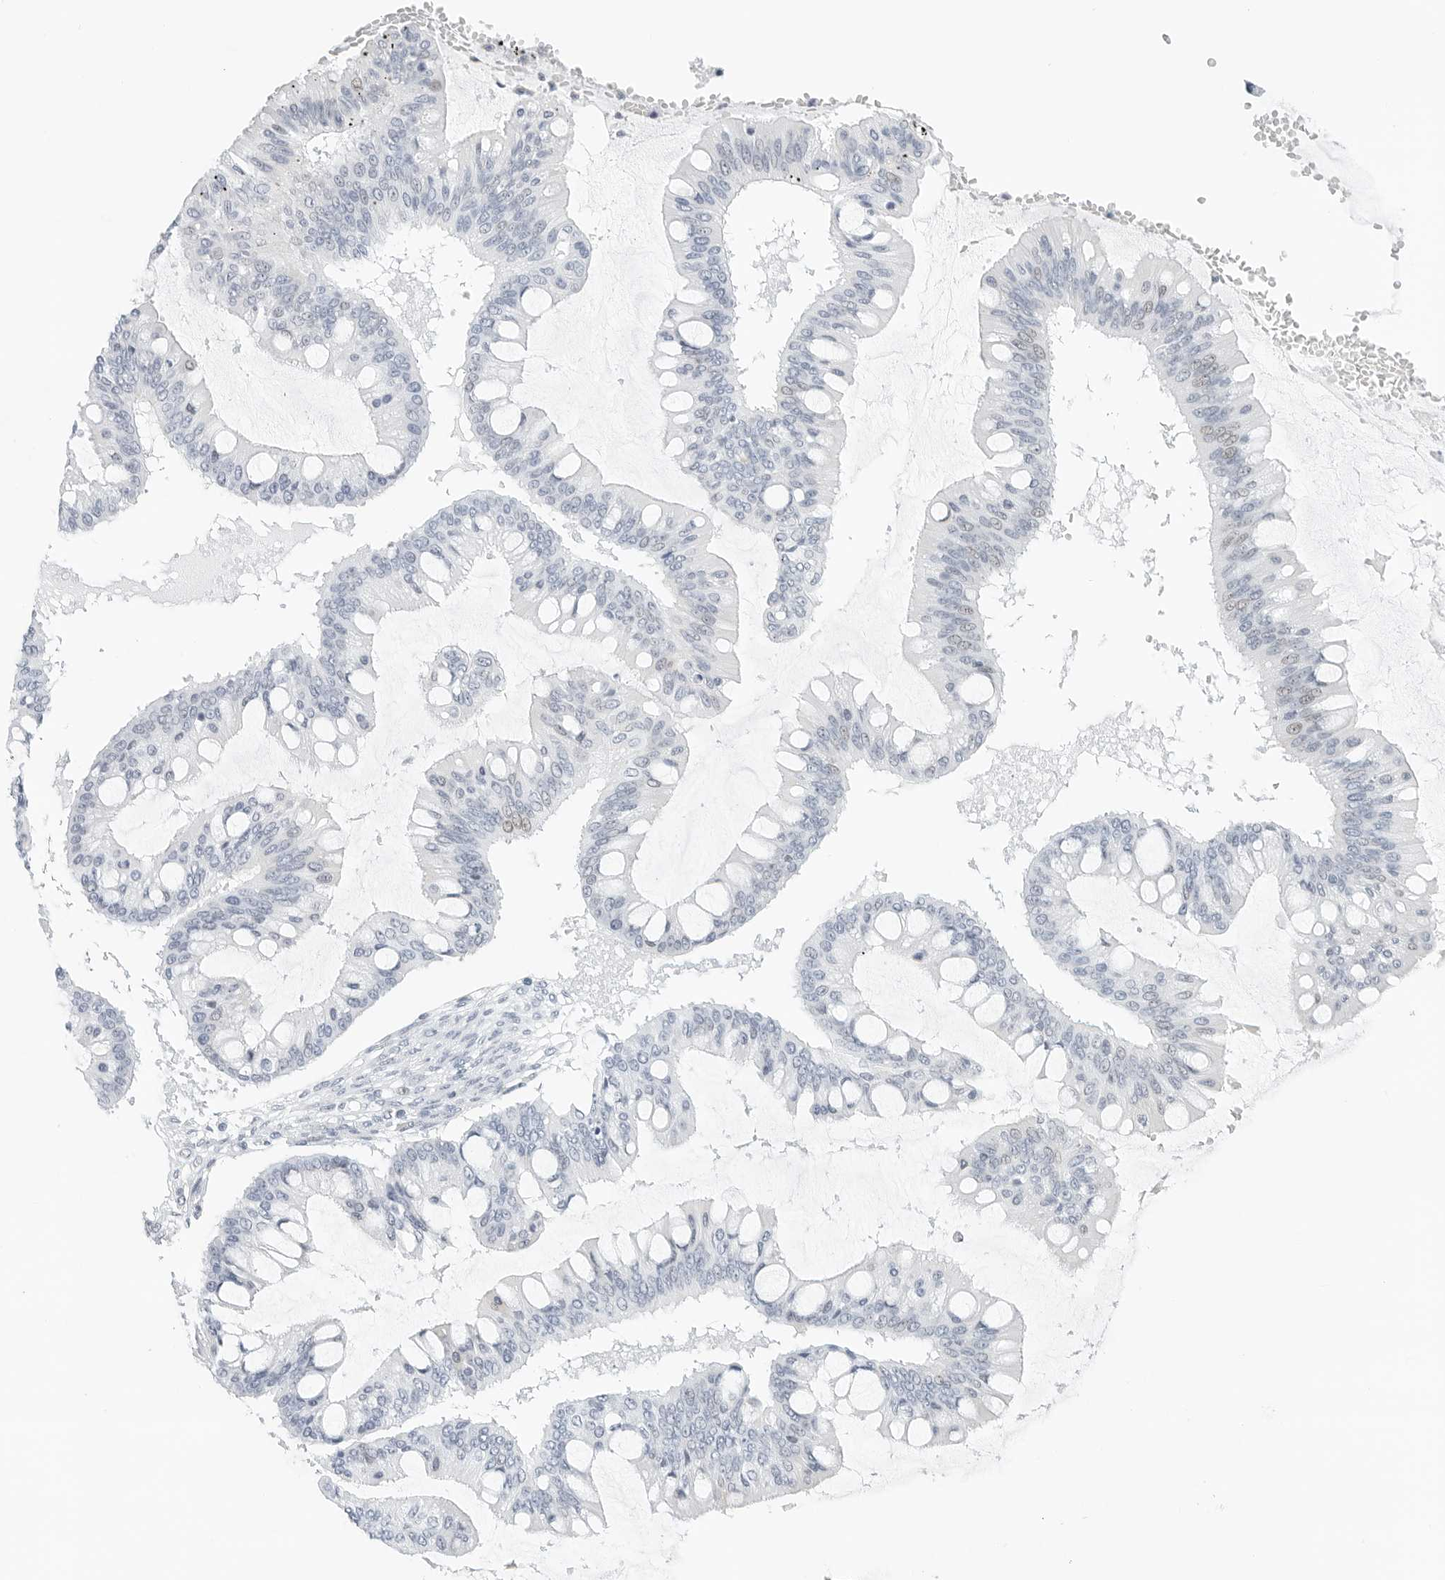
{"staining": {"intensity": "negative", "quantity": "none", "location": "none"}, "tissue": "ovarian cancer", "cell_type": "Tumor cells", "image_type": "cancer", "snomed": [{"axis": "morphology", "description": "Cystadenocarcinoma, mucinous, NOS"}, {"axis": "topography", "description": "Ovary"}], "caption": "High power microscopy photomicrograph of an immunohistochemistry (IHC) histopathology image of ovarian mucinous cystadenocarcinoma, revealing no significant positivity in tumor cells. The staining was performed using DAB to visualize the protein expression in brown, while the nuclei were stained in blue with hematoxylin (Magnification: 20x).", "gene": "NTMT2", "patient": {"sex": "female", "age": 73}}